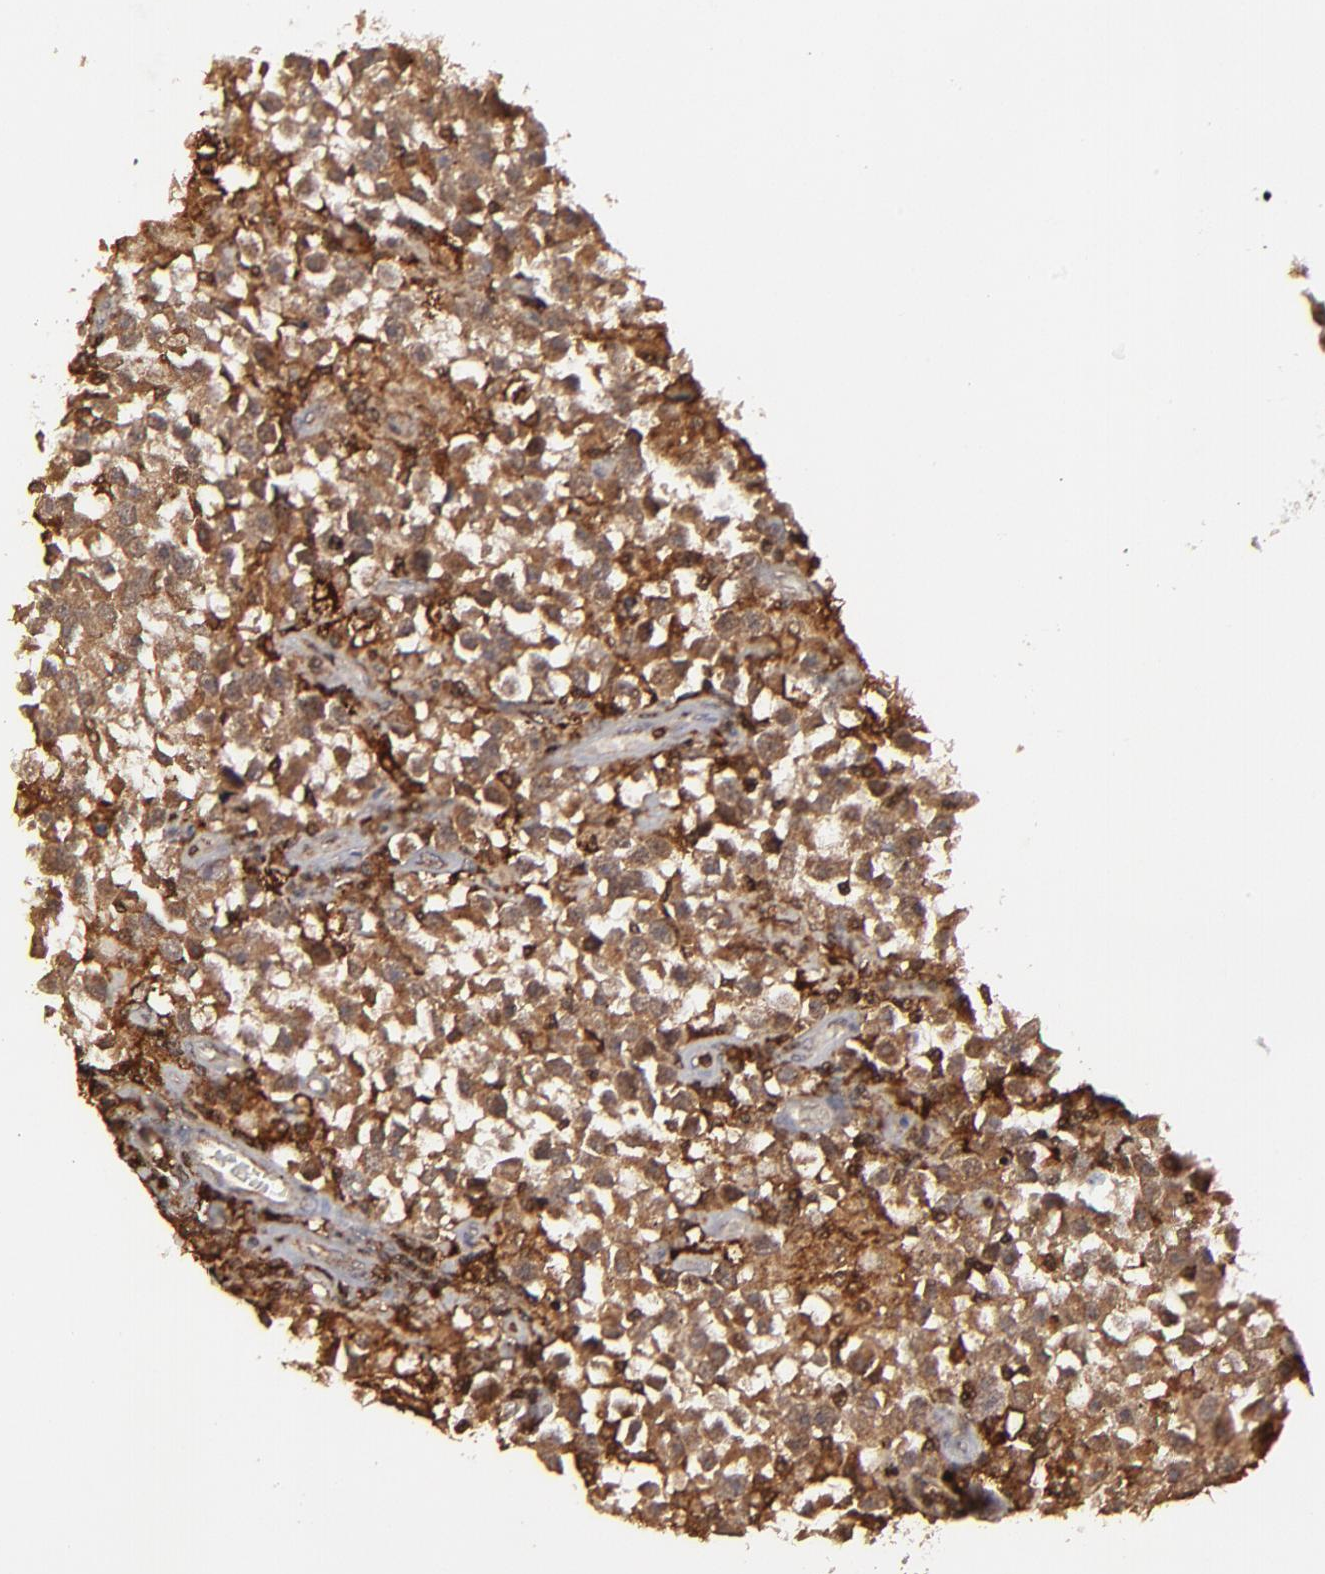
{"staining": {"intensity": "strong", "quantity": ">75%", "location": "cytoplasmic/membranous,nuclear"}, "tissue": "testis cancer", "cell_type": "Tumor cells", "image_type": "cancer", "snomed": [{"axis": "morphology", "description": "Seminoma, NOS"}, {"axis": "topography", "description": "Testis"}], "caption": "A micrograph of human testis cancer stained for a protein demonstrates strong cytoplasmic/membranous and nuclear brown staining in tumor cells.", "gene": "RGS6", "patient": {"sex": "male", "age": 33}}